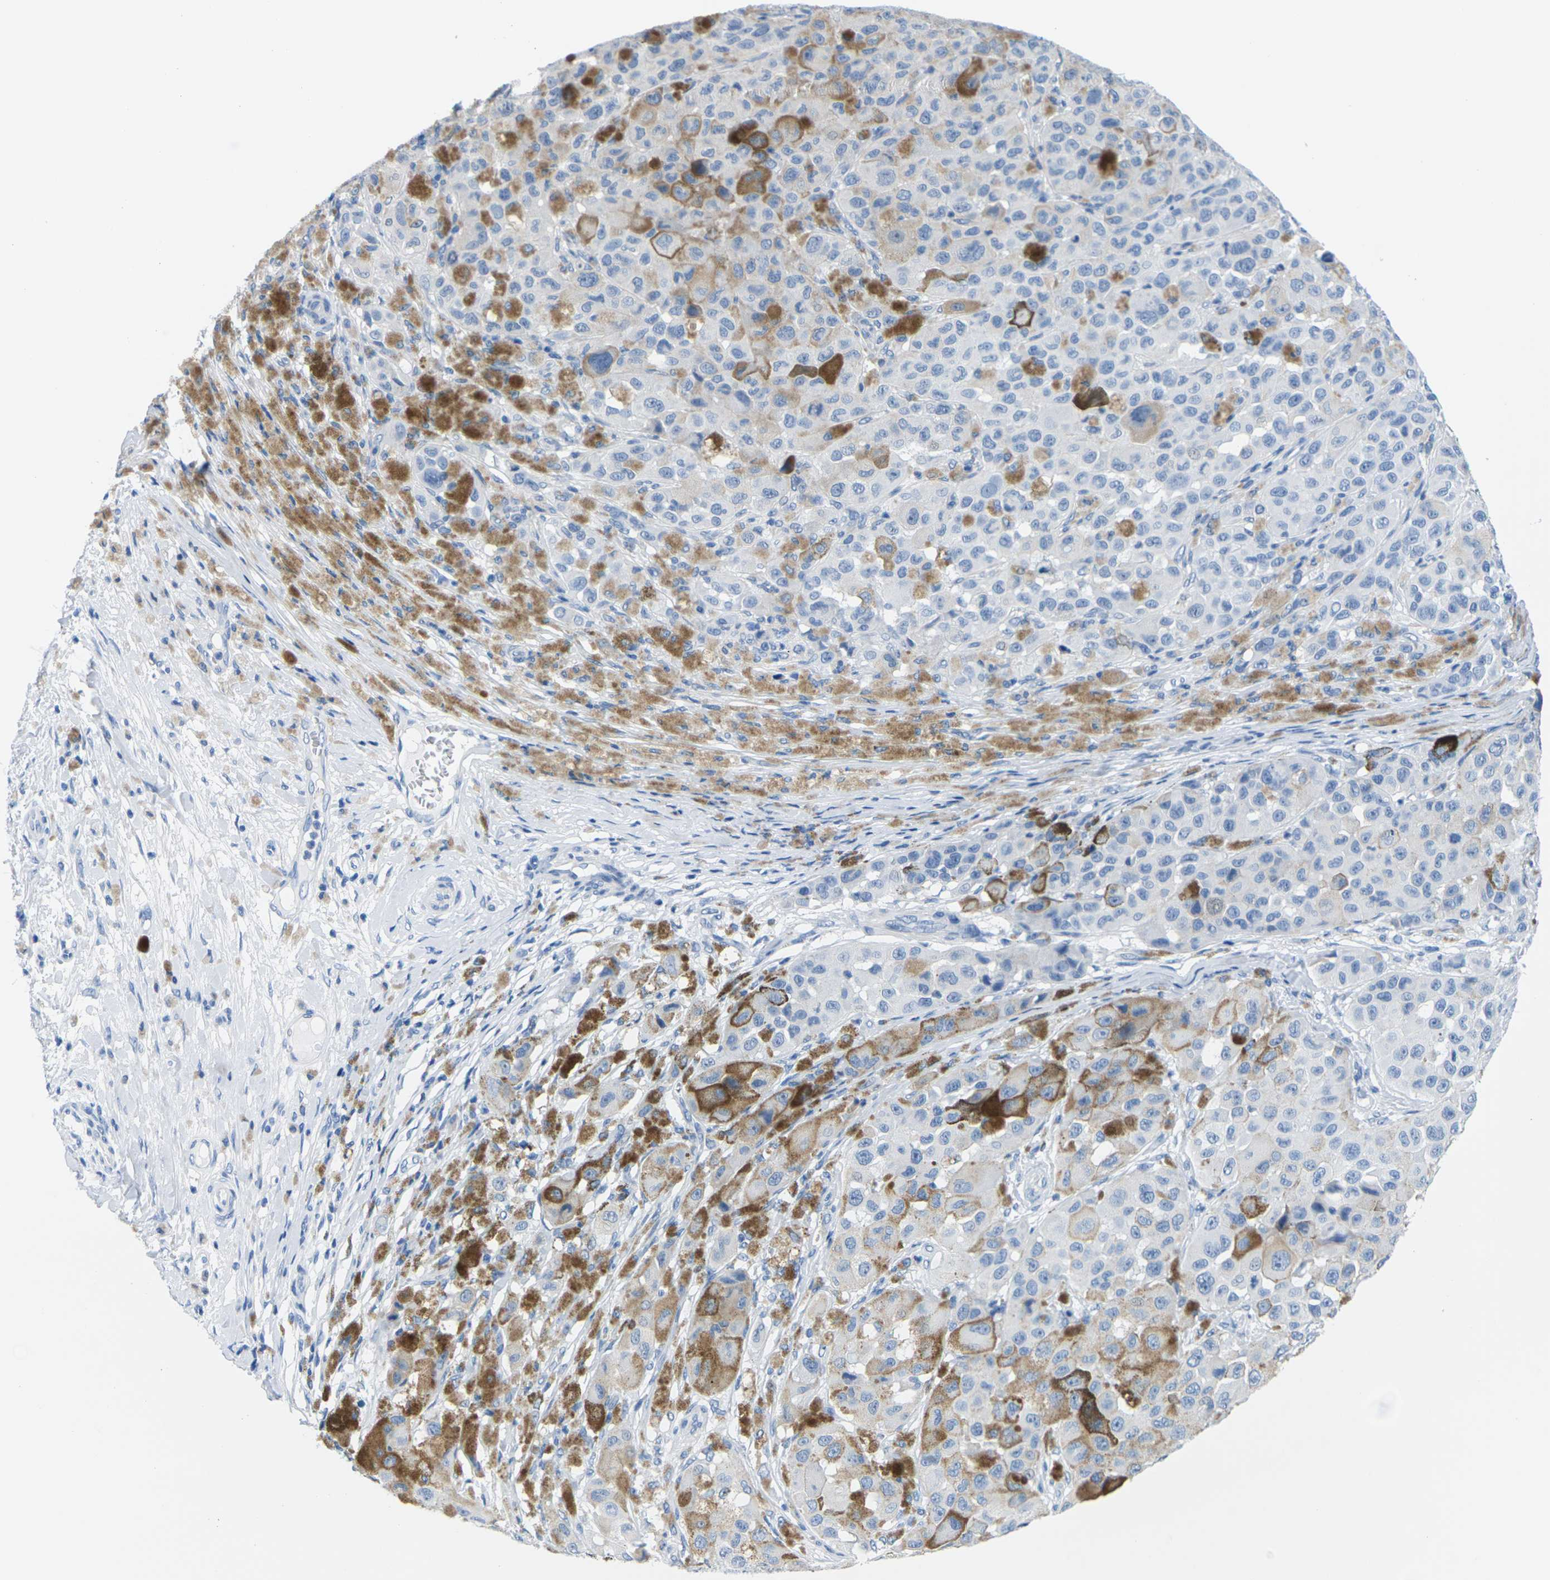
{"staining": {"intensity": "weak", "quantity": "<25%", "location": "cytoplasmic/membranous"}, "tissue": "melanoma", "cell_type": "Tumor cells", "image_type": "cancer", "snomed": [{"axis": "morphology", "description": "Malignant melanoma, NOS"}, {"axis": "topography", "description": "Skin"}], "caption": "This is a histopathology image of IHC staining of malignant melanoma, which shows no staining in tumor cells. The staining is performed using DAB (3,3'-diaminobenzidine) brown chromogen with nuclei counter-stained in using hematoxylin.", "gene": "SLC12A1", "patient": {"sex": "male", "age": 96}}